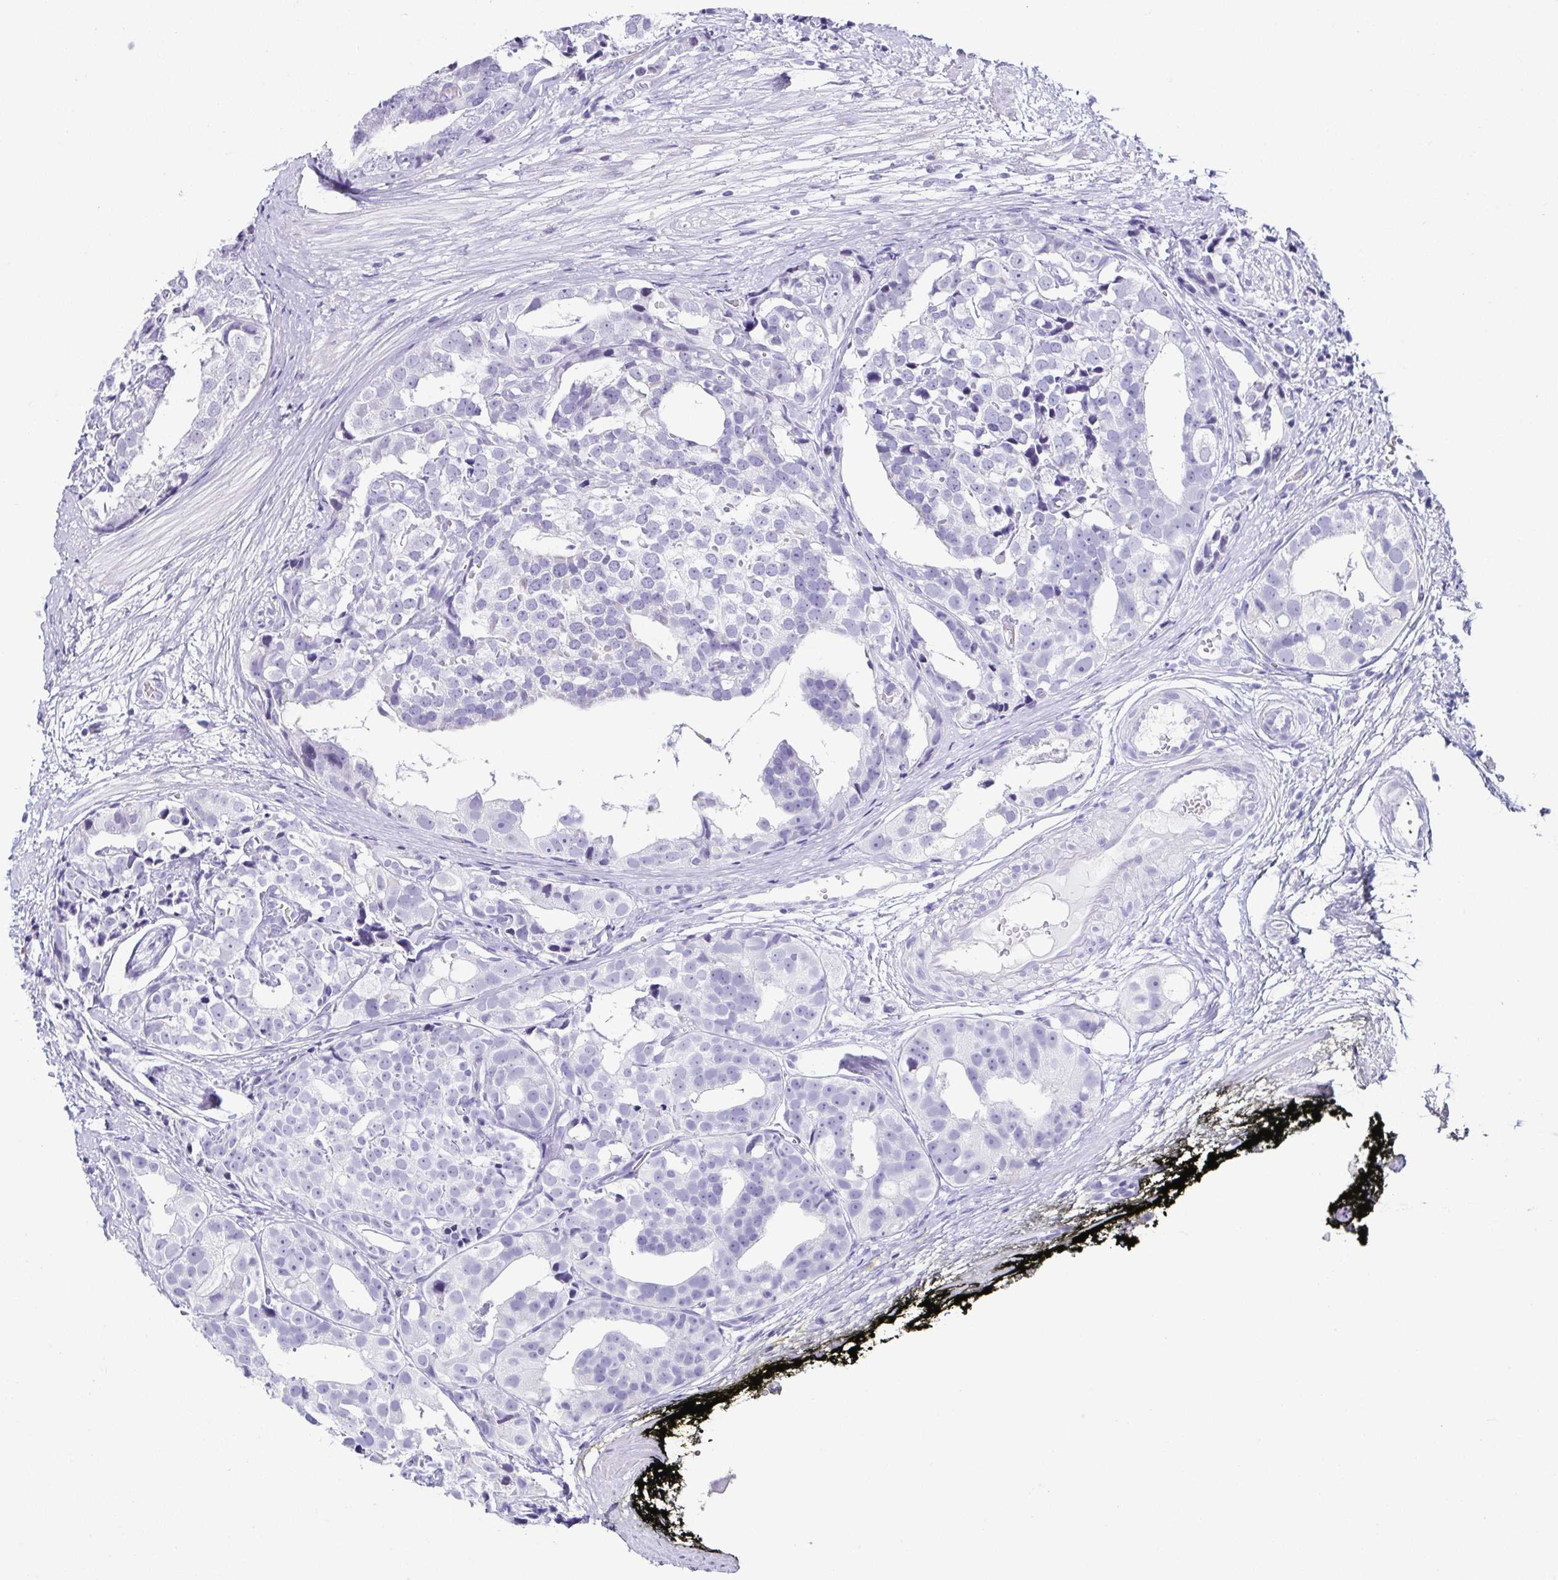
{"staining": {"intensity": "negative", "quantity": "none", "location": "none"}, "tissue": "prostate cancer", "cell_type": "Tumor cells", "image_type": "cancer", "snomed": [{"axis": "morphology", "description": "Adenocarcinoma, High grade"}, {"axis": "topography", "description": "Prostate"}], "caption": "Immunohistochemical staining of high-grade adenocarcinoma (prostate) reveals no significant staining in tumor cells.", "gene": "ESX1", "patient": {"sex": "male", "age": 71}}